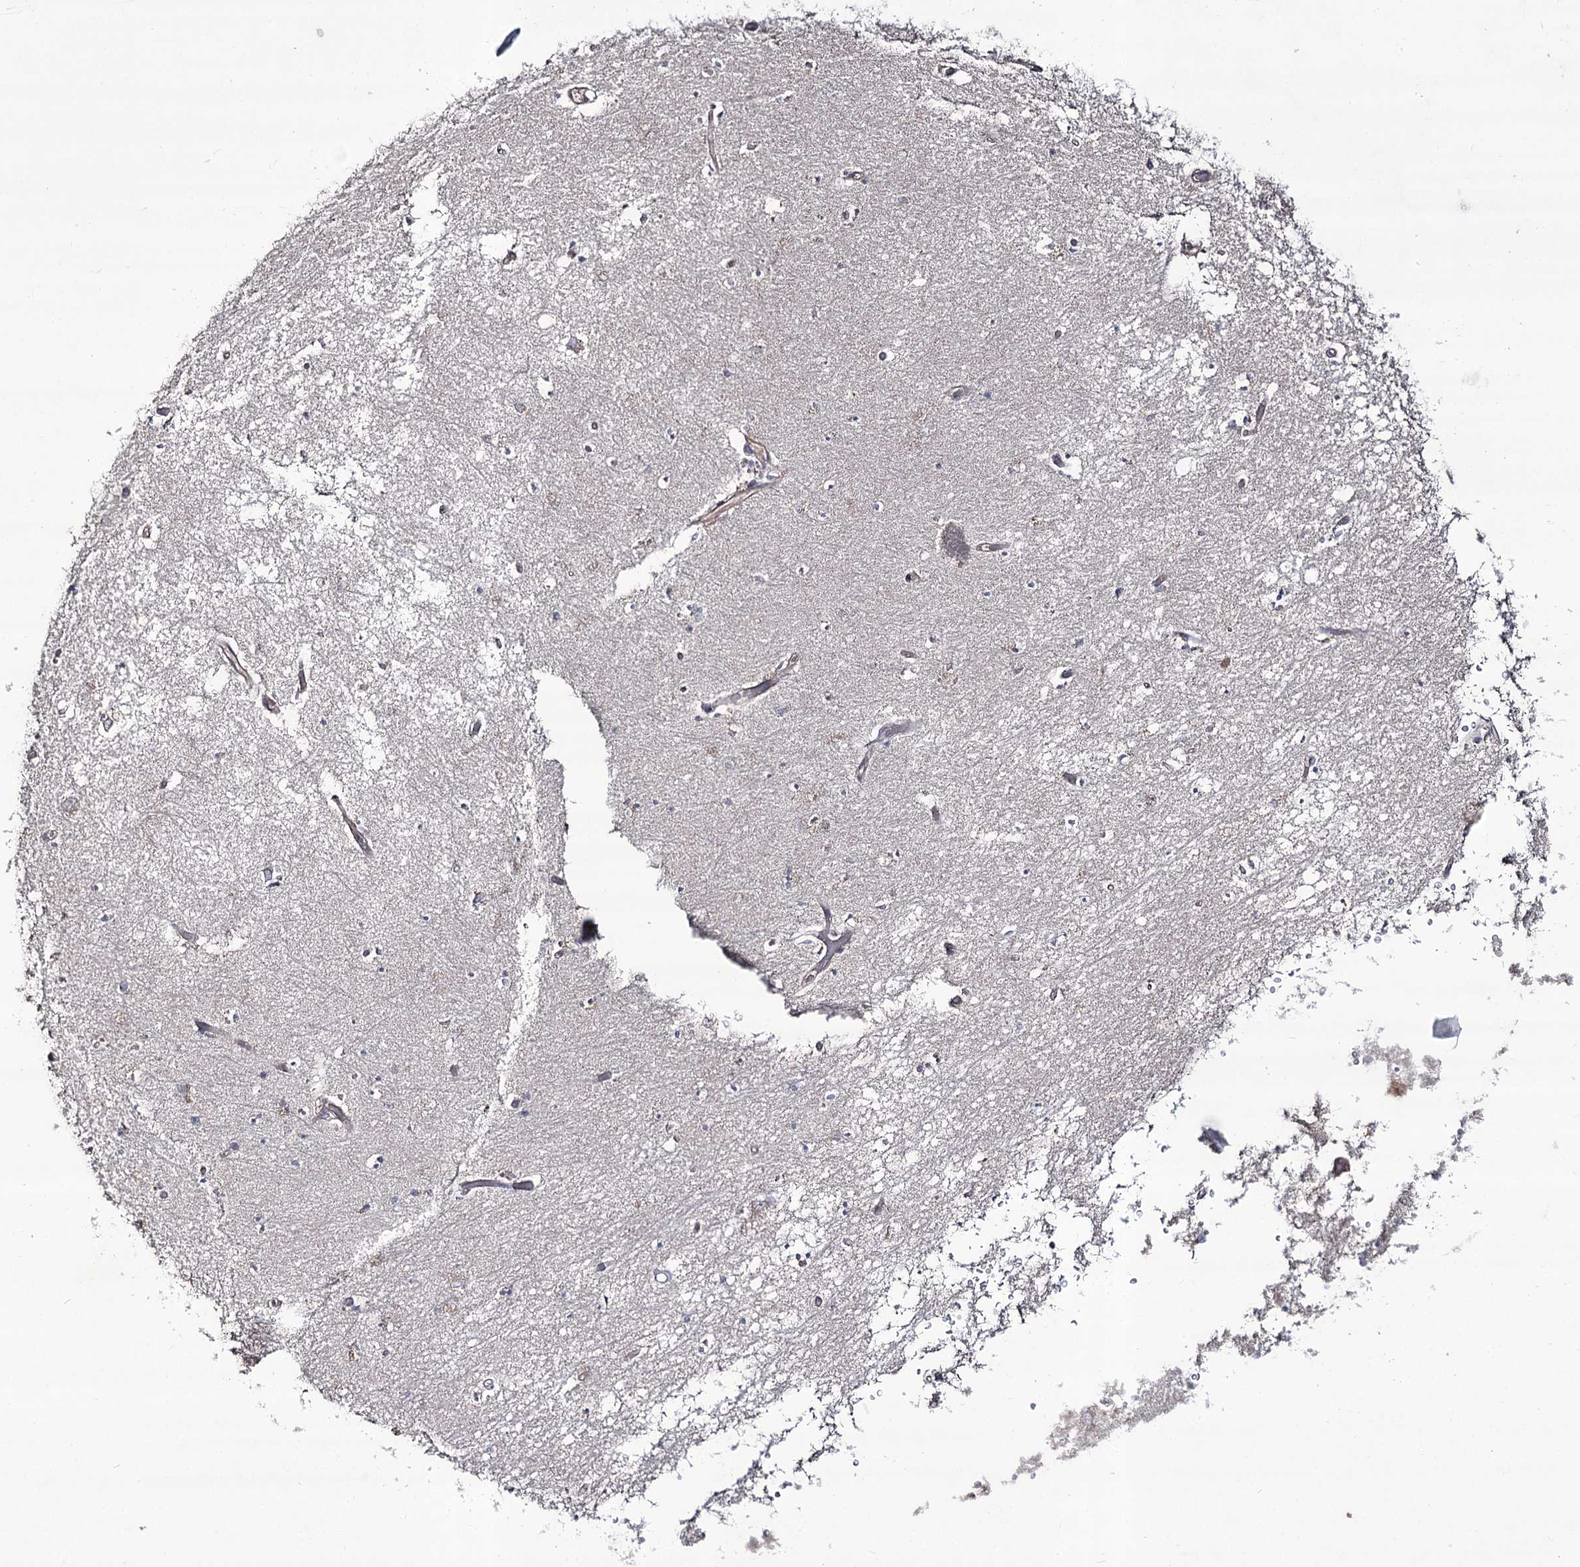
{"staining": {"intensity": "negative", "quantity": "none", "location": "none"}, "tissue": "hippocampus", "cell_type": "Glial cells", "image_type": "normal", "snomed": [{"axis": "morphology", "description": "Normal tissue, NOS"}, {"axis": "topography", "description": "Hippocampus"}], "caption": "Immunohistochemical staining of unremarkable human hippocampus exhibits no significant positivity in glial cells. (DAB immunohistochemistry with hematoxylin counter stain).", "gene": "REXO2", "patient": {"sex": "male", "age": 70}}